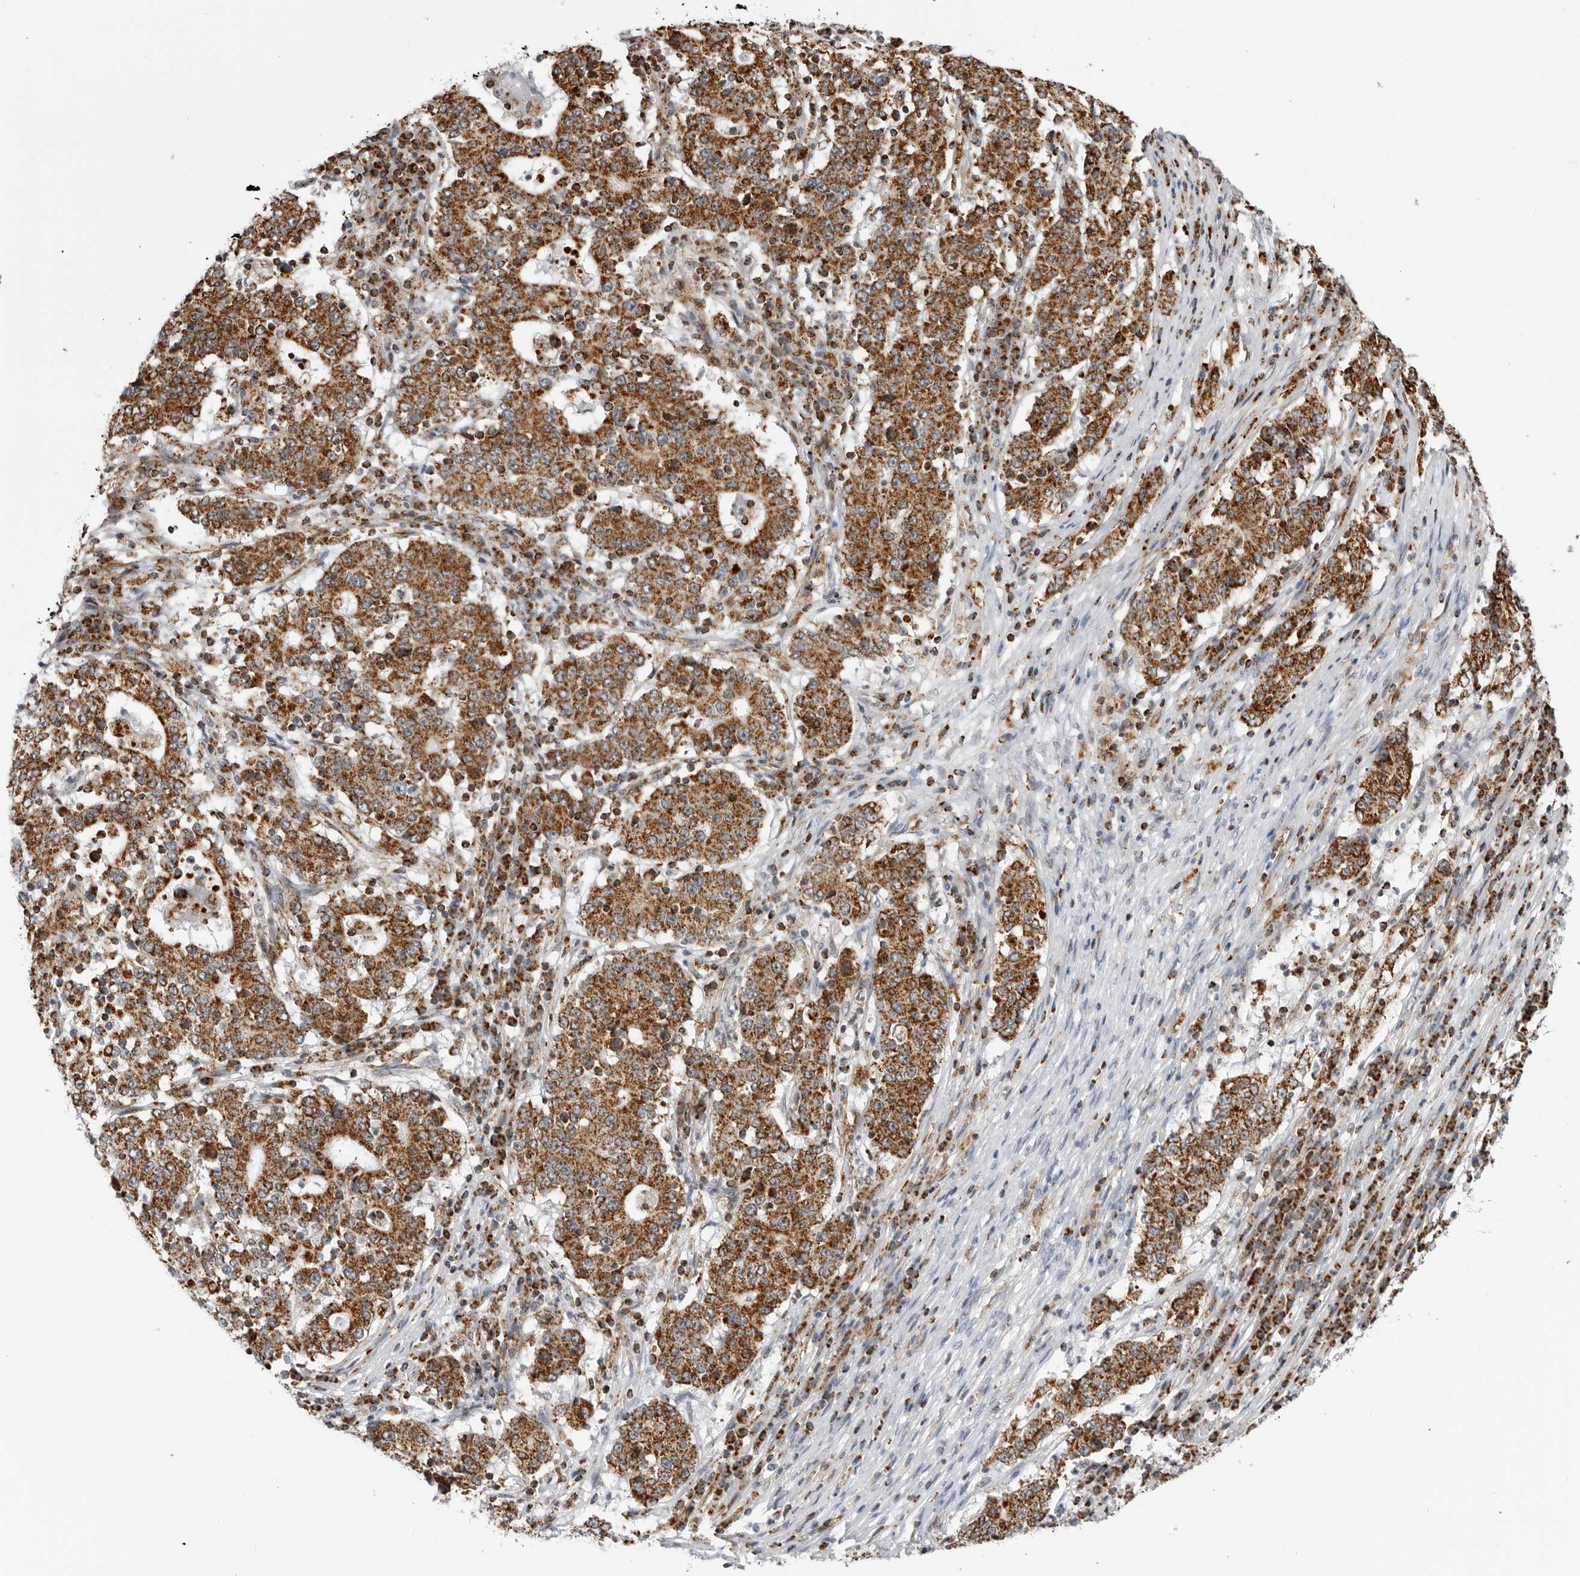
{"staining": {"intensity": "strong", "quantity": ">75%", "location": "cytoplasmic/membranous"}, "tissue": "stomach cancer", "cell_type": "Tumor cells", "image_type": "cancer", "snomed": [{"axis": "morphology", "description": "Adenocarcinoma, NOS"}, {"axis": "topography", "description": "Stomach"}], "caption": "Protein expression analysis of human adenocarcinoma (stomach) reveals strong cytoplasmic/membranous expression in approximately >75% of tumor cells.", "gene": "COX5A", "patient": {"sex": "male", "age": 59}}